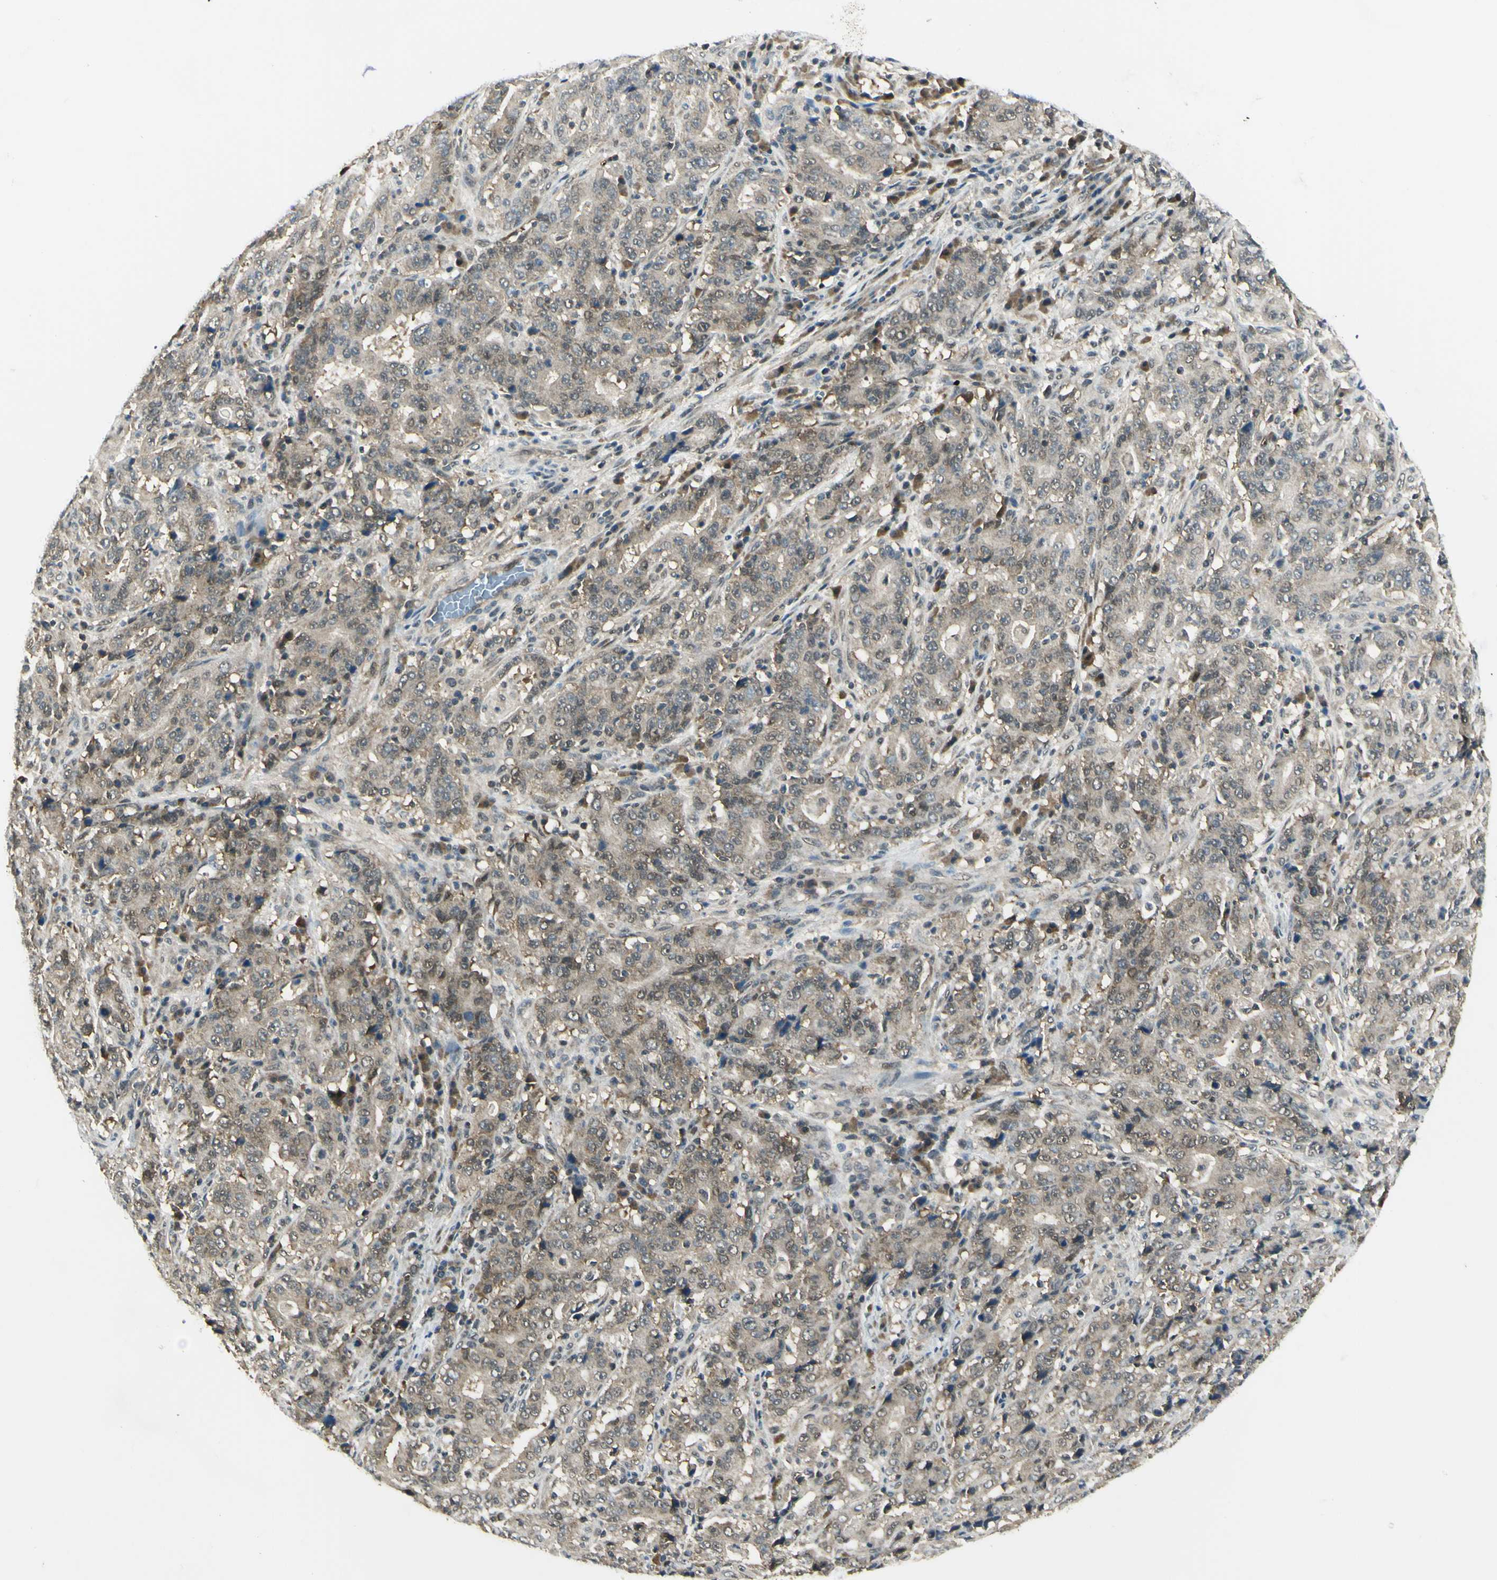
{"staining": {"intensity": "weak", "quantity": ">75%", "location": "cytoplasmic/membranous"}, "tissue": "stomach cancer", "cell_type": "Tumor cells", "image_type": "cancer", "snomed": [{"axis": "morphology", "description": "Normal tissue, NOS"}, {"axis": "morphology", "description": "Adenocarcinoma, NOS"}, {"axis": "topography", "description": "Stomach, upper"}, {"axis": "topography", "description": "Stomach"}], "caption": "A low amount of weak cytoplasmic/membranous staining is seen in approximately >75% of tumor cells in stomach adenocarcinoma tissue. (DAB (3,3'-diaminobenzidine) IHC with brightfield microscopy, high magnification).", "gene": "PSMD5", "patient": {"sex": "male", "age": 59}}